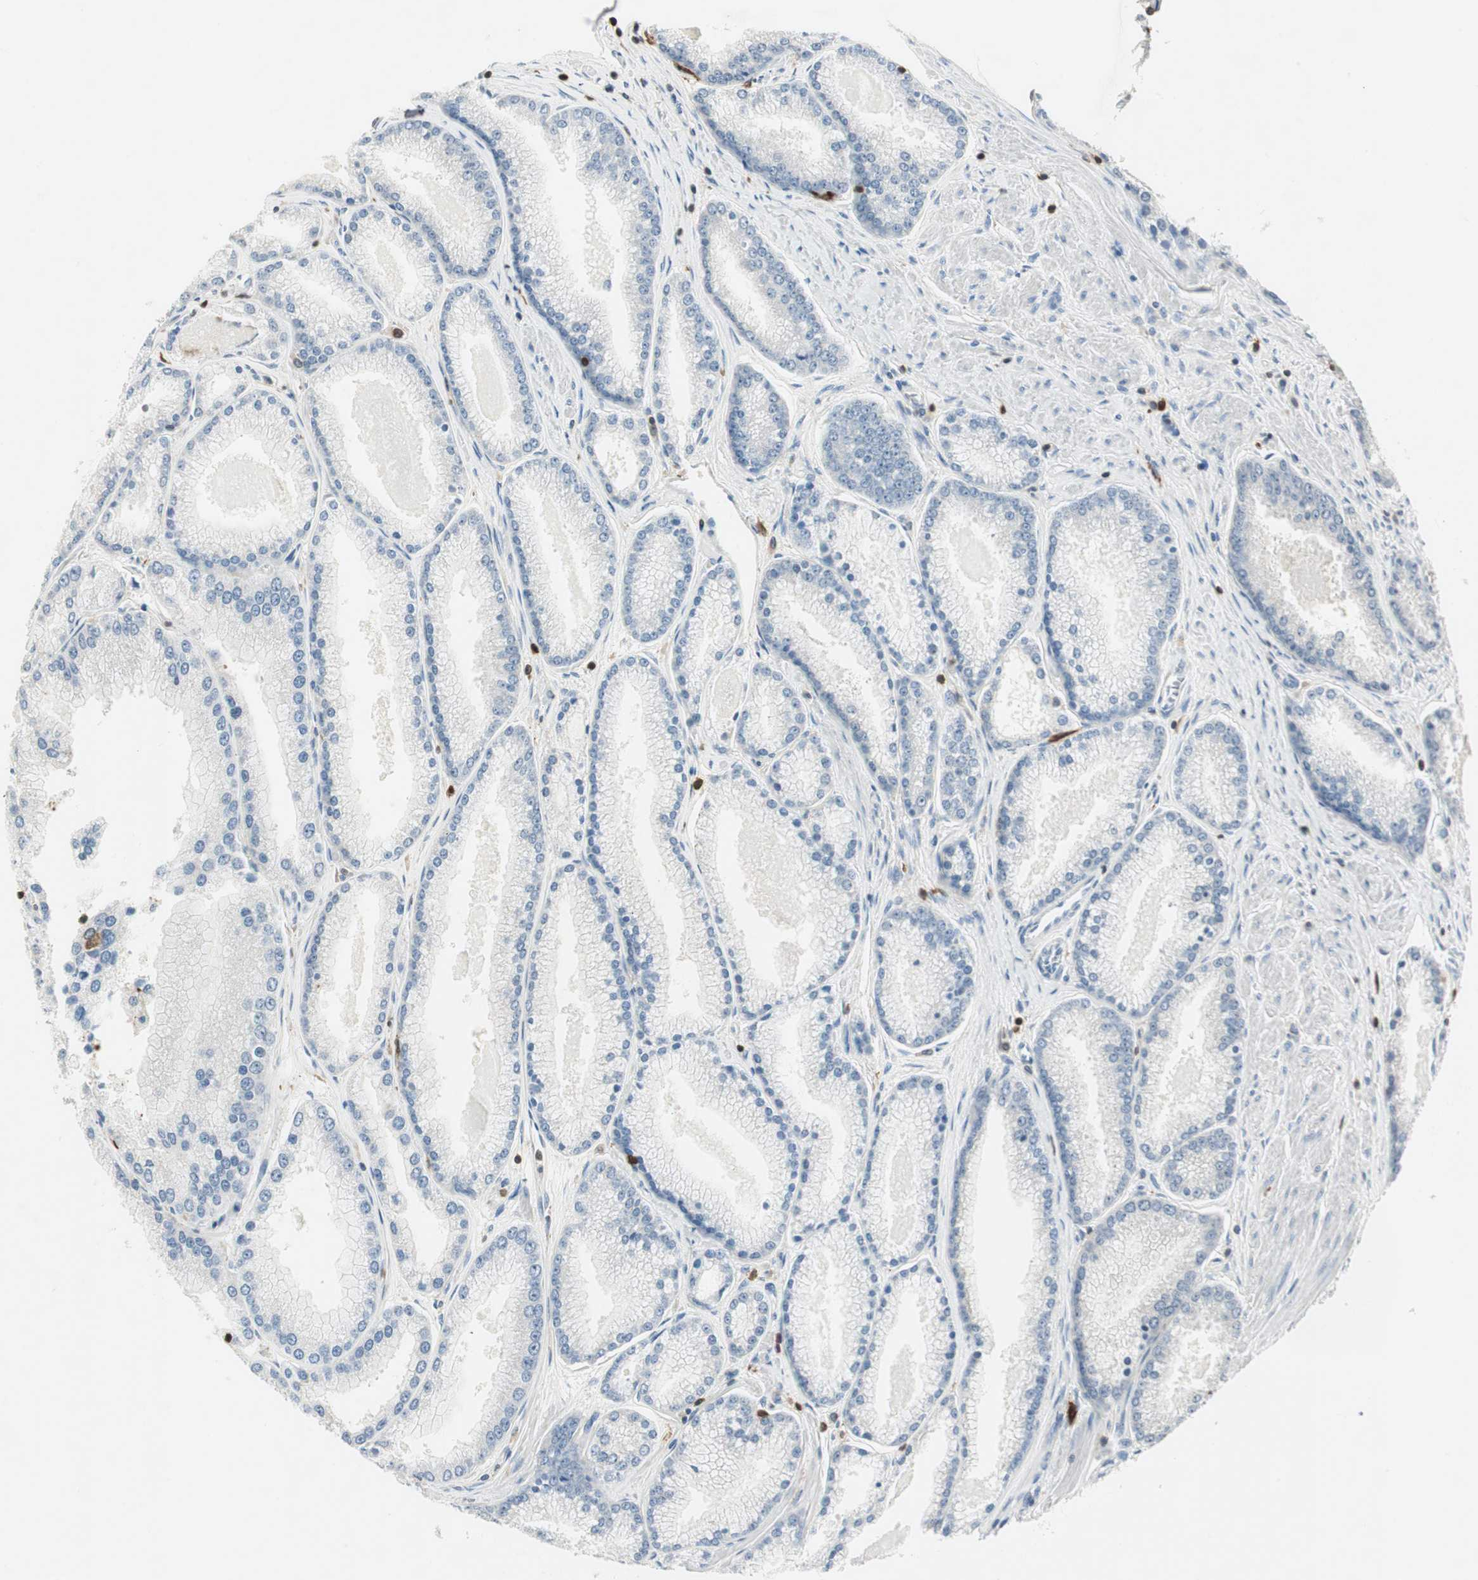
{"staining": {"intensity": "negative", "quantity": "none", "location": "none"}, "tissue": "prostate cancer", "cell_type": "Tumor cells", "image_type": "cancer", "snomed": [{"axis": "morphology", "description": "Adenocarcinoma, High grade"}, {"axis": "topography", "description": "Prostate"}], "caption": "Micrograph shows no protein expression in tumor cells of prostate cancer (adenocarcinoma (high-grade)) tissue.", "gene": "COTL1", "patient": {"sex": "male", "age": 61}}